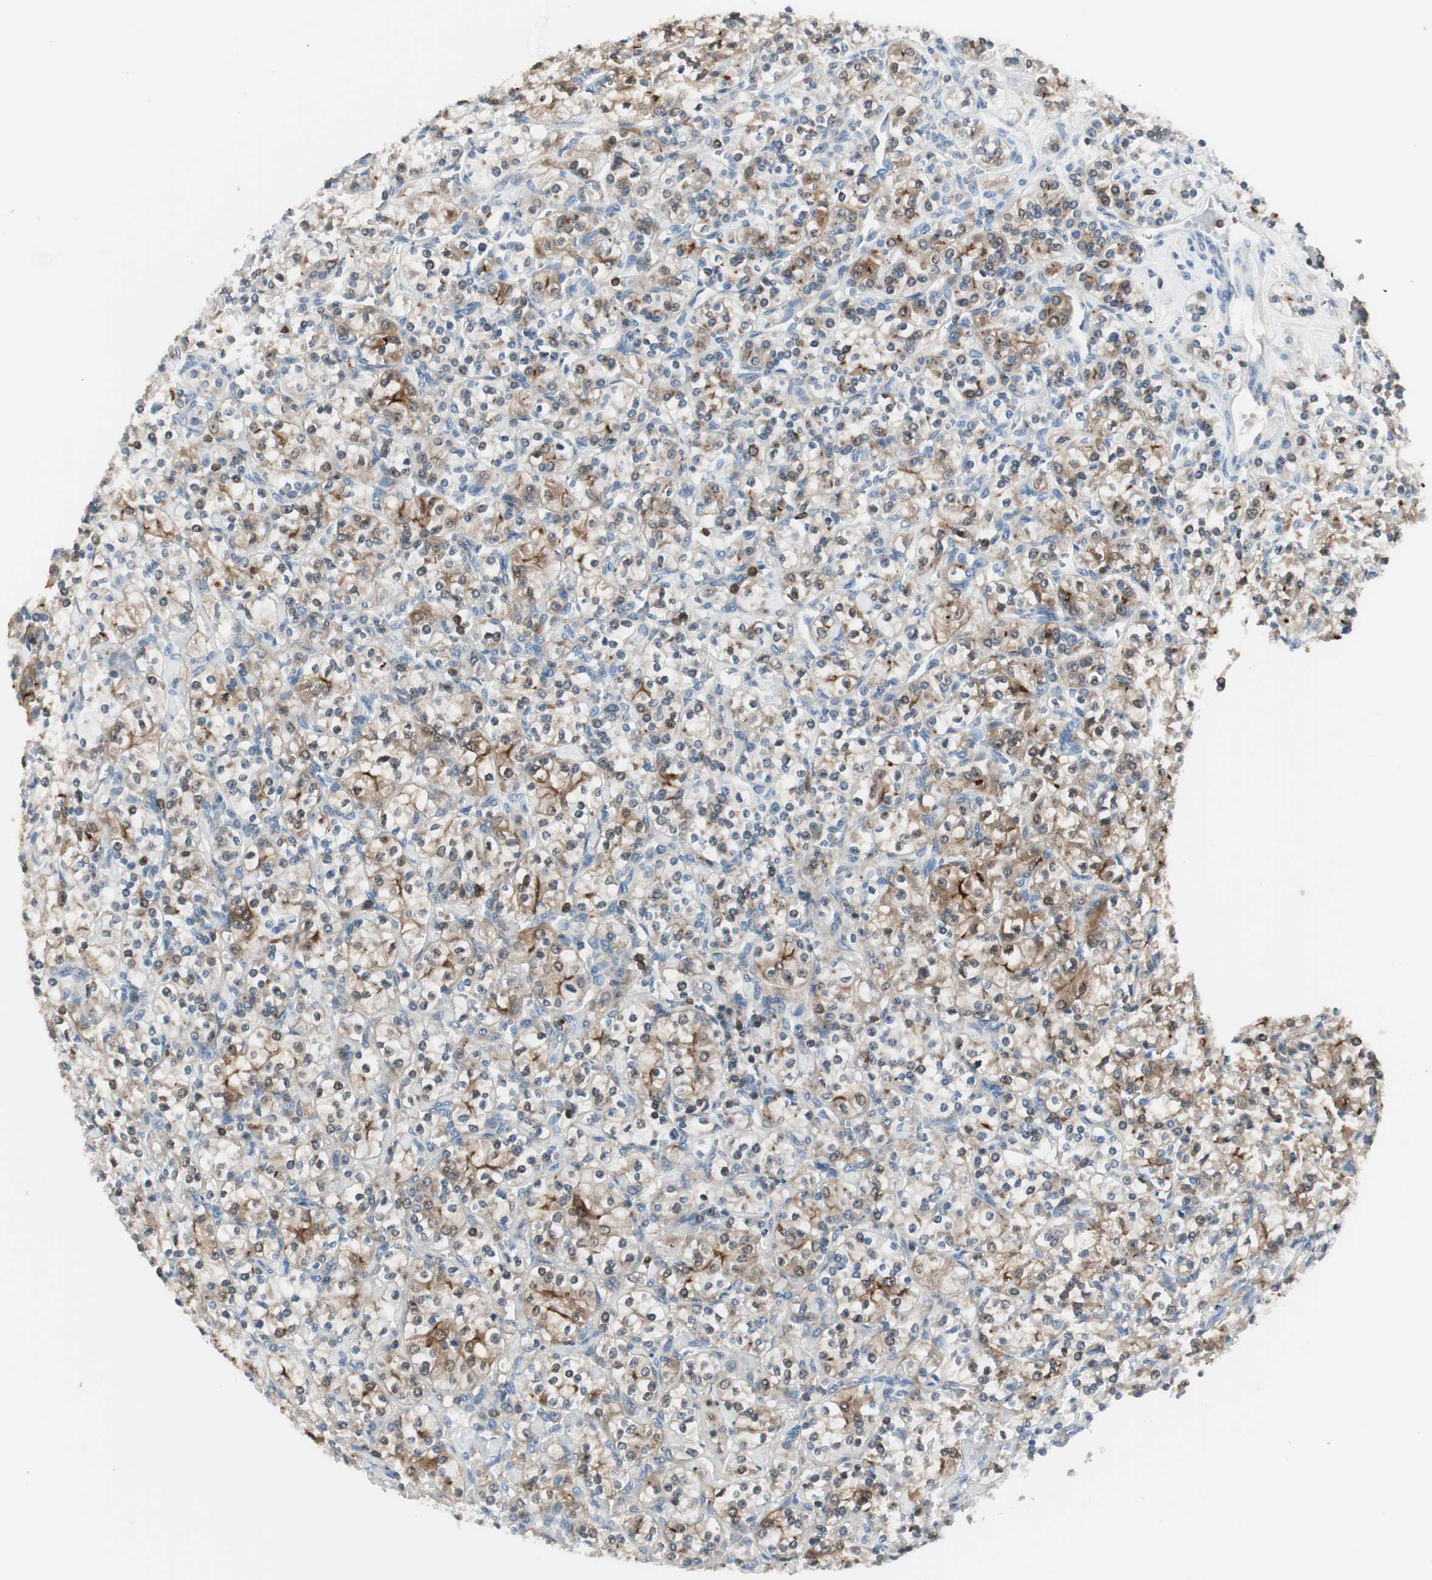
{"staining": {"intensity": "moderate", "quantity": "<25%", "location": "cytoplasmic/membranous"}, "tissue": "renal cancer", "cell_type": "Tumor cells", "image_type": "cancer", "snomed": [{"axis": "morphology", "description": "Adenocarcinoma, NOS"}, {"axis": "topography", "description": "Kidney"}], "caption": "Renal cancer stained with IHC shows moderate cytoplasmic/membranous staining in about <25% of tumor cells.", "gene": "SLC9A3R1", "patient": {"sex": "male", "age": 77}}